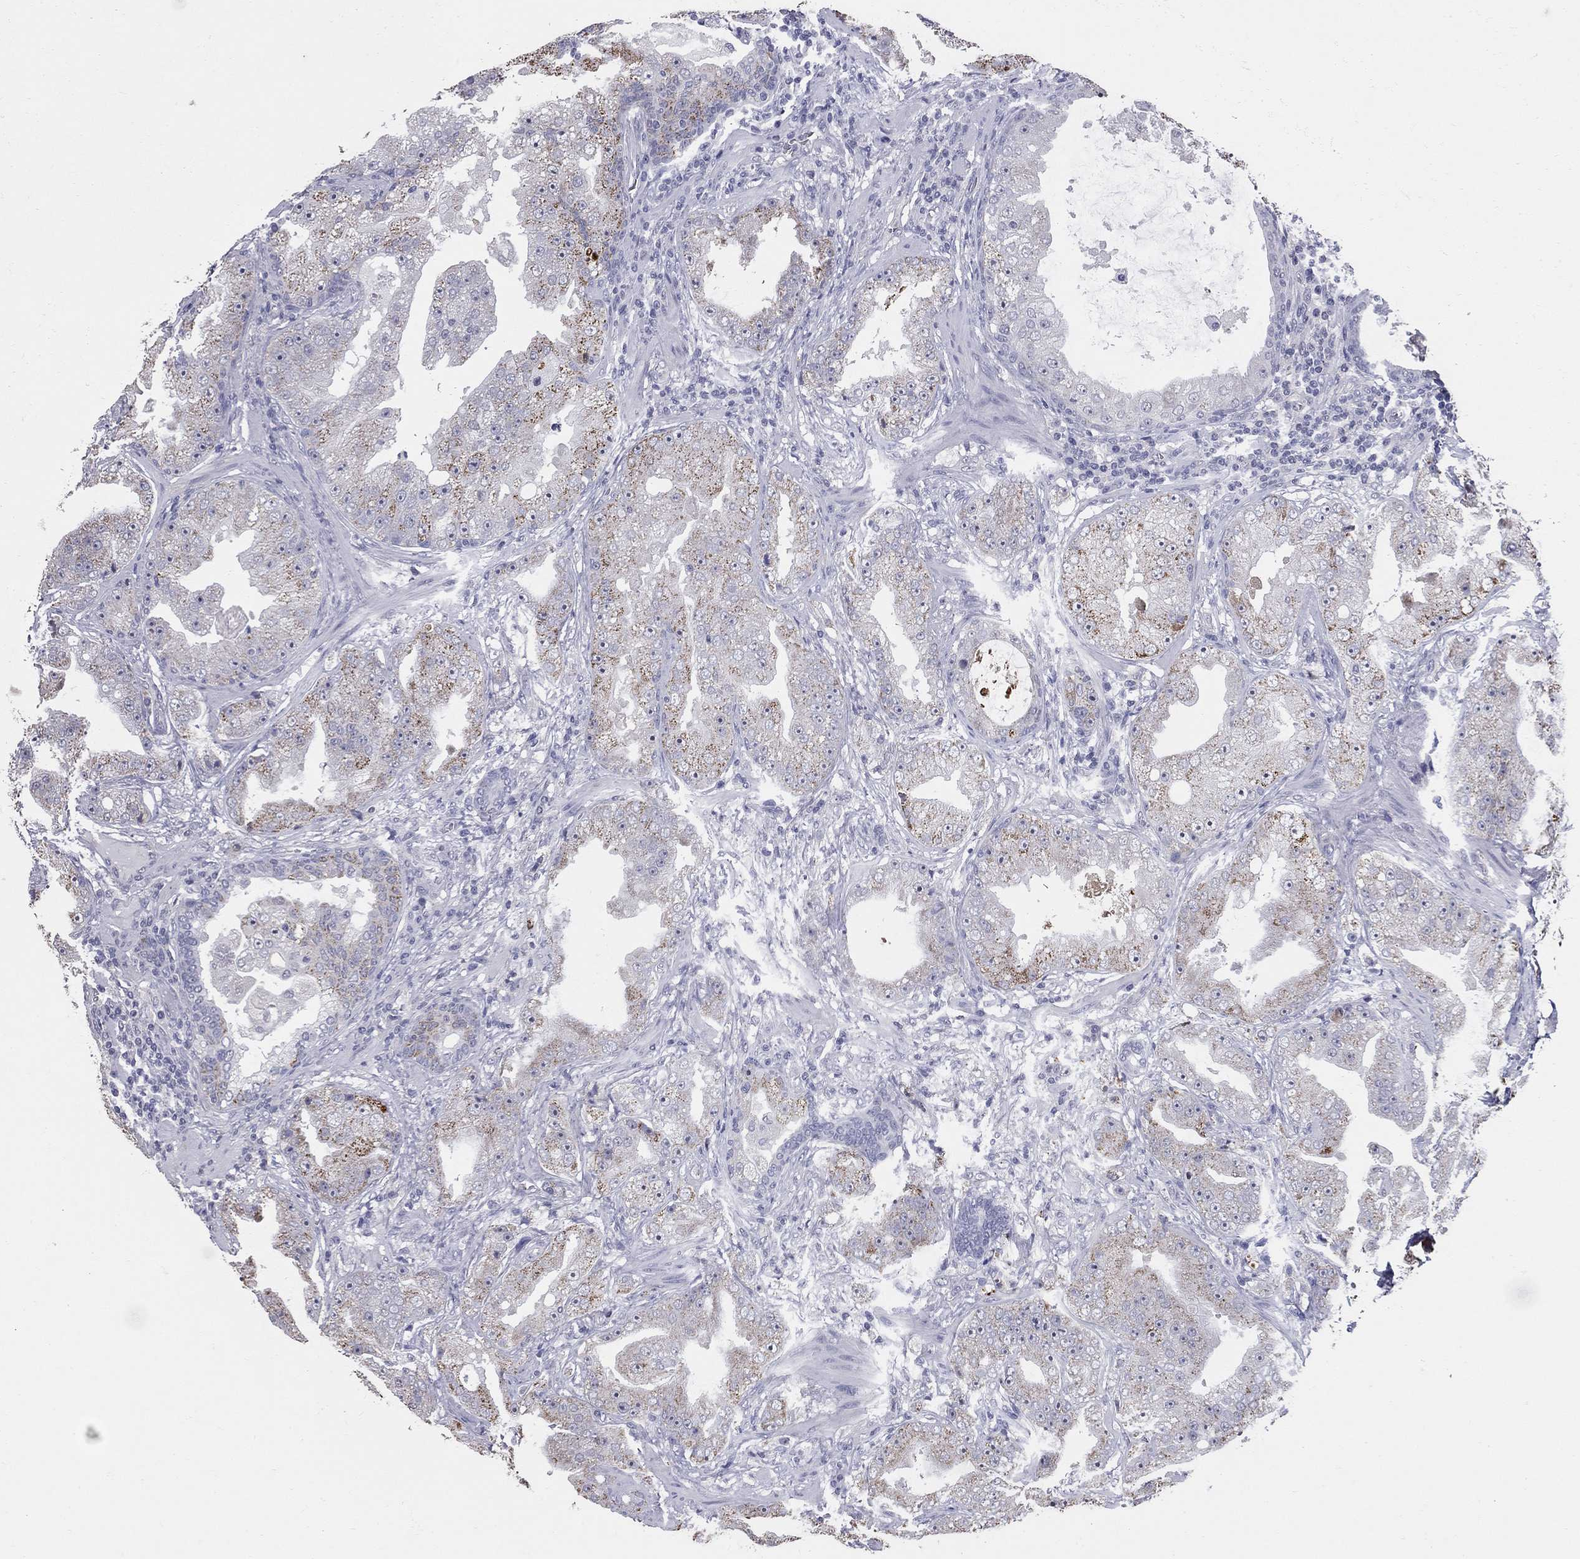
{"staining": {"intensity": "moderate", "quantity": "25%-75%", "location": "cytoplasmic/membranous"}, "tissue": "prostate cancer", "cell_type": "Tumor cells", "image_type": "cancer", "snomed": [{"axis": "morphology", "description": "Adenocarcinoma, Low grade"}, {"axis": "topography", "description": "Prostate"}], "caption": "Prostate cancer (adenocarcinoma (low-grade)) was stained to show a protein in brown. There is medium levels of moderate cytoplasmic/membranous expression in approximately 25%-75% of tumor cells. (Stains: DAB (3,3'-diaminobenzidine) in brown, nuclei in blue, Microscopy: brightfield microscopy at high magnification).", "gene": "SHOC2", "patient": {"sex": "male", "age": 62}}